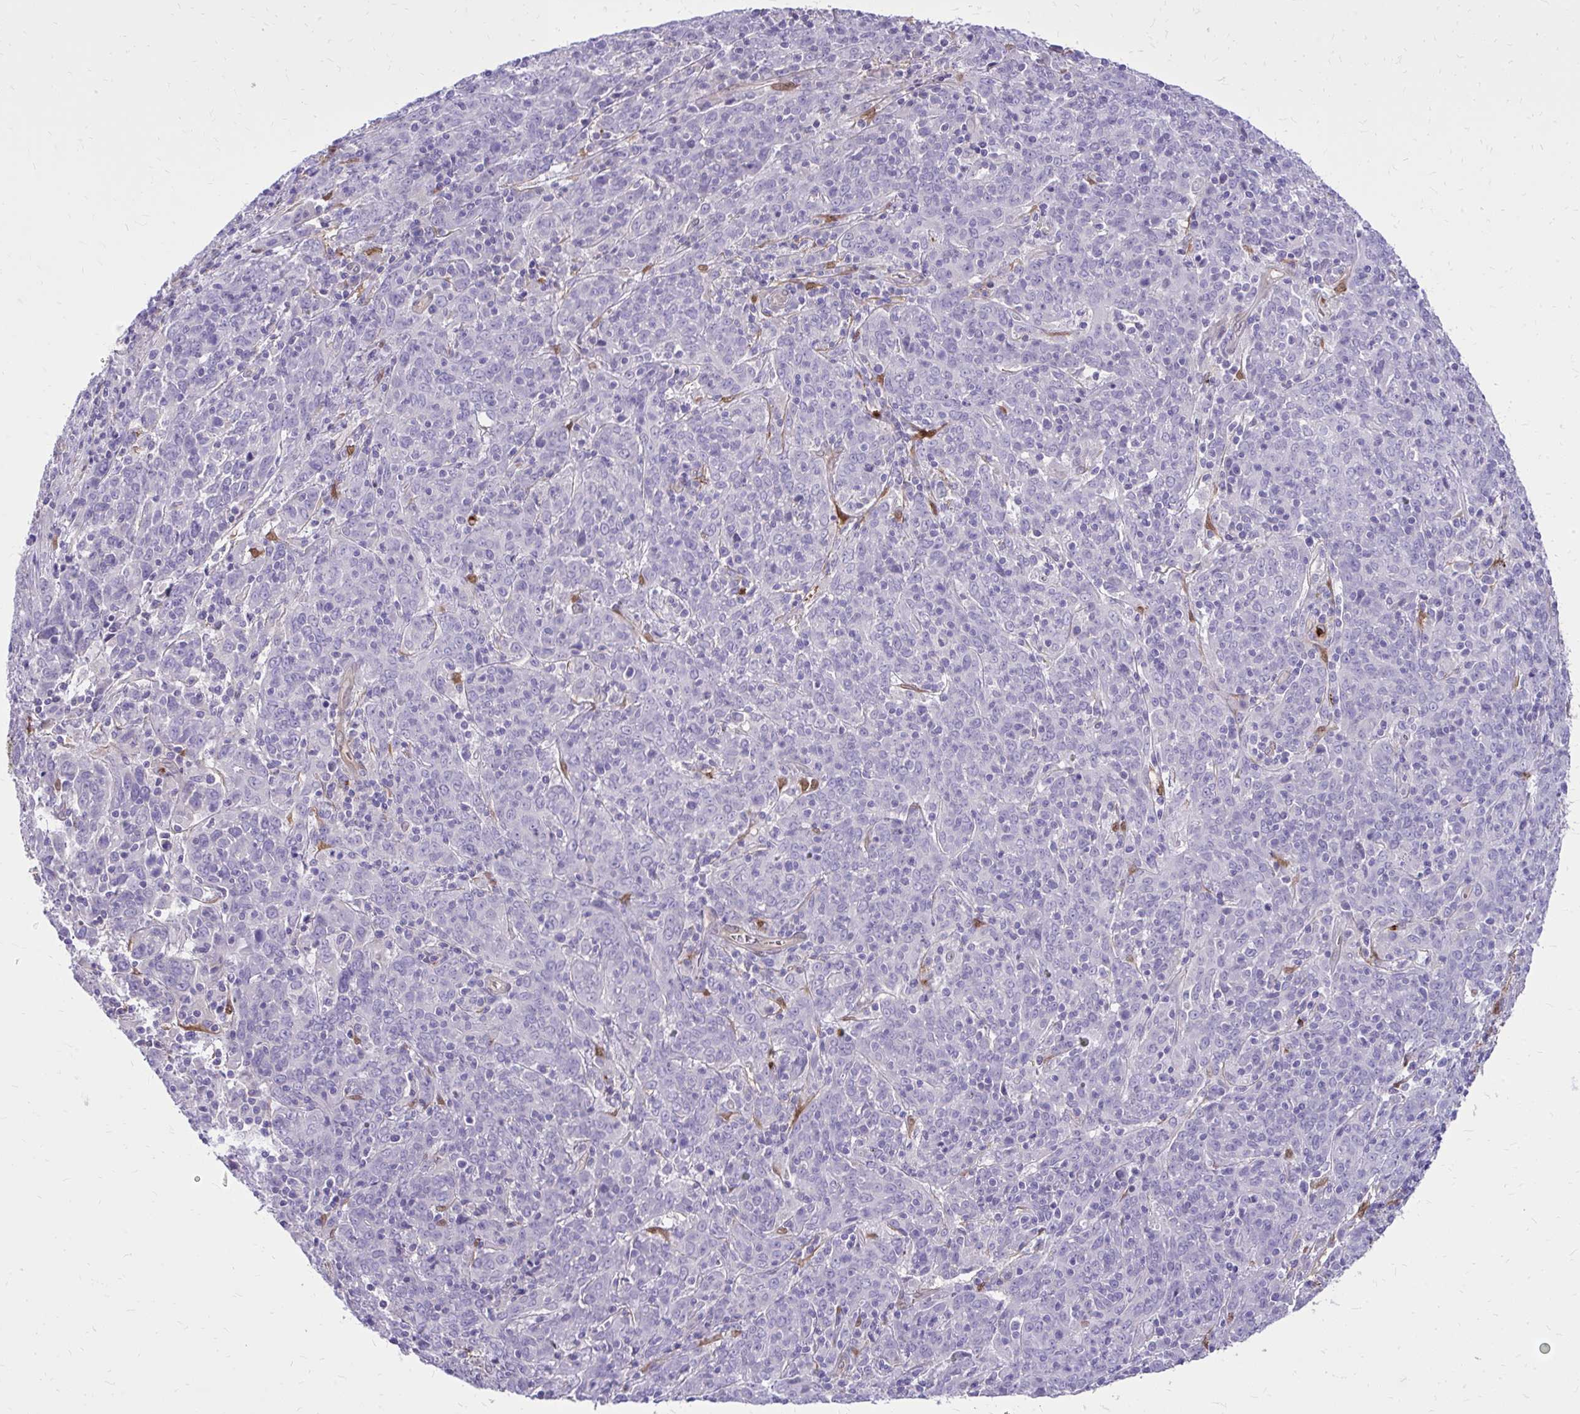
{"staining": {"intensity": "negative", "quantity": "none", "location": "none"}, "tissue": "cervical cancer", "cell_type": "Tumor cells", "image_type": "cancer", "snomed": [{"axis": "morphology", "description": "Squamous cell carcinoma, NOS"}, {"axis": "topography", "description": "Cervix"}], "caption": "Human cervical cancer stained for a protein using IHC demonstrates no positivity in tumor cells.", "gene": "NNMT", "patient": {"sex": "female", "age": 67}}